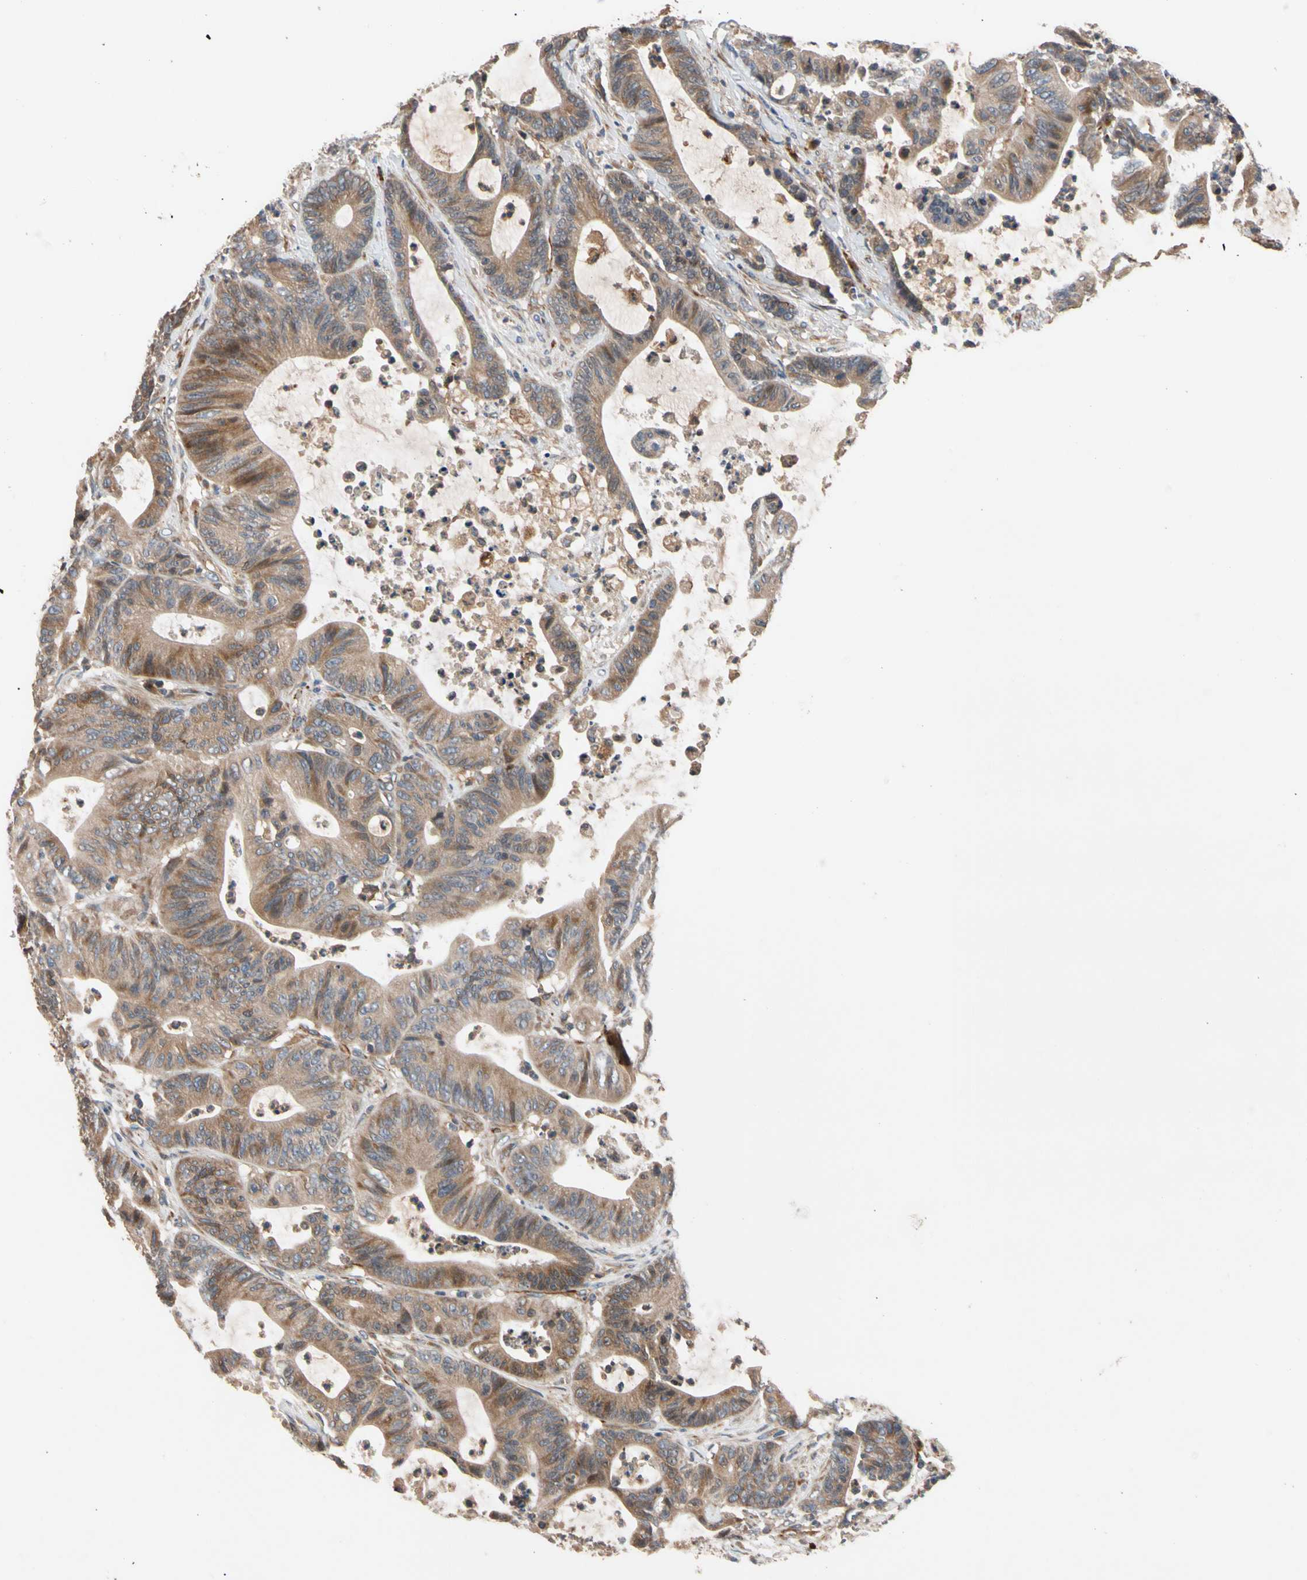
{"staining": {"intensity": "moderate", "quantity": ">75%", "location": "cytoplasmic/membranous"}, "tissue": "colorectal cancer", "cell_type": "Tumor cells", "image_type": "cancer", "snomed": [{"axis": "morphology", "description": "Adenocarcinoma, NOS"}, {"axis": "topography", "description": "Colon"}], "caption": "Immunohistochemistry (IHC) of human colorectal cancer (adenocarcinoma) demonstrates medium levels of moderate cytoplasmic/membranous expression in approximately >75% of tumor cells.", "gene": "FGD6", "patient": {"sex": "female", "age": 84}}